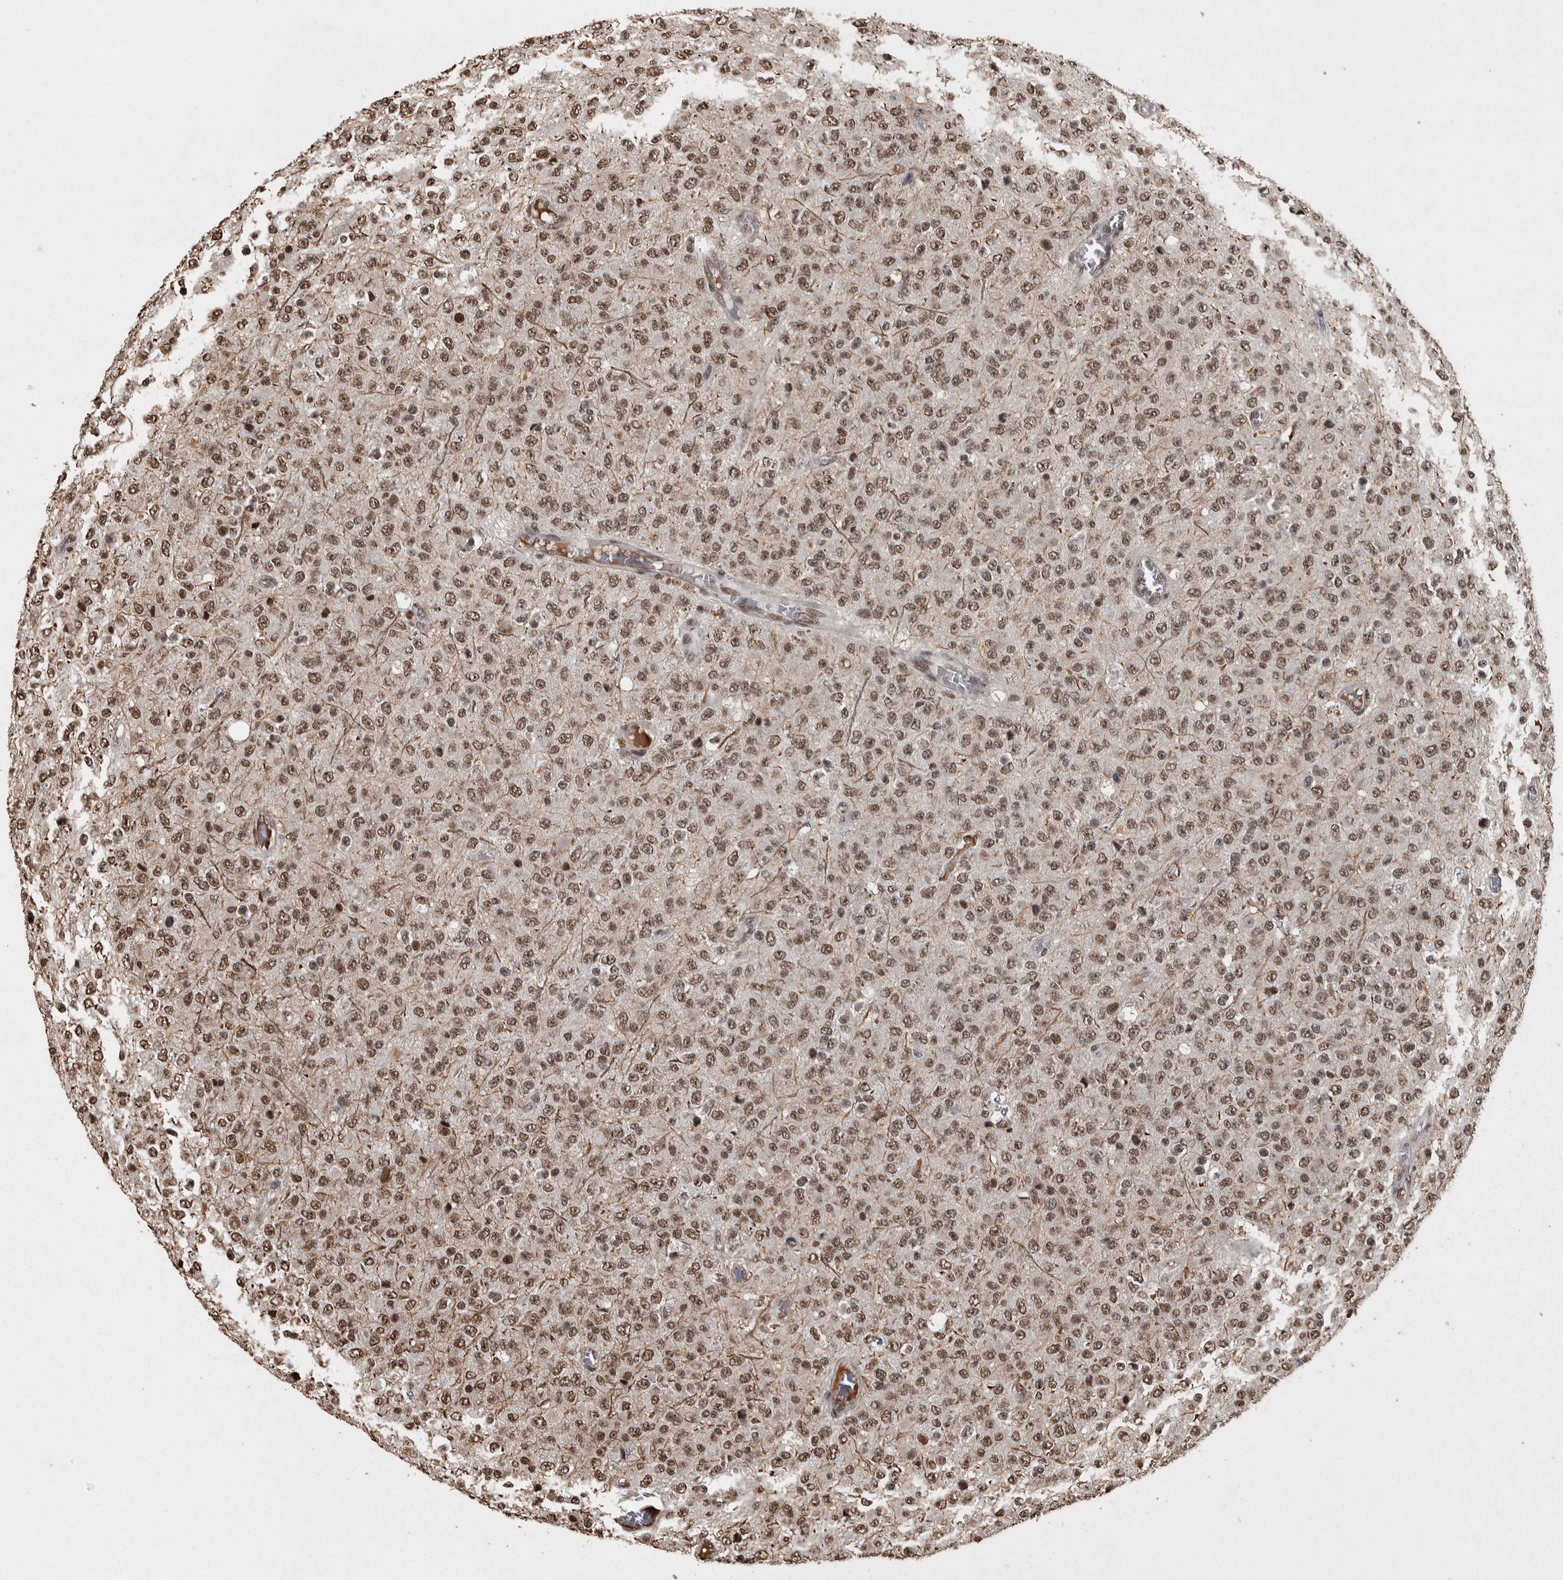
{"staining": {"intensity": "moderate", "quantity": ">75%", "location": "nuclear"}, "tissue": "glioma", "cell_type": "Tumor cells", "image_type": "cancer", "snomed": [{"axis": "morphology", "description": "Glioma, malignant, High grade"}, {"axis": "topography", "description": "pancreas cauda"}], "caption": "Tumor cells demonstrate medium levels of moderate nuclear expression in about >75% of cells in glioma.", "gene": "ZFHX4", "patient": {"sex": "male", "age": 60}}